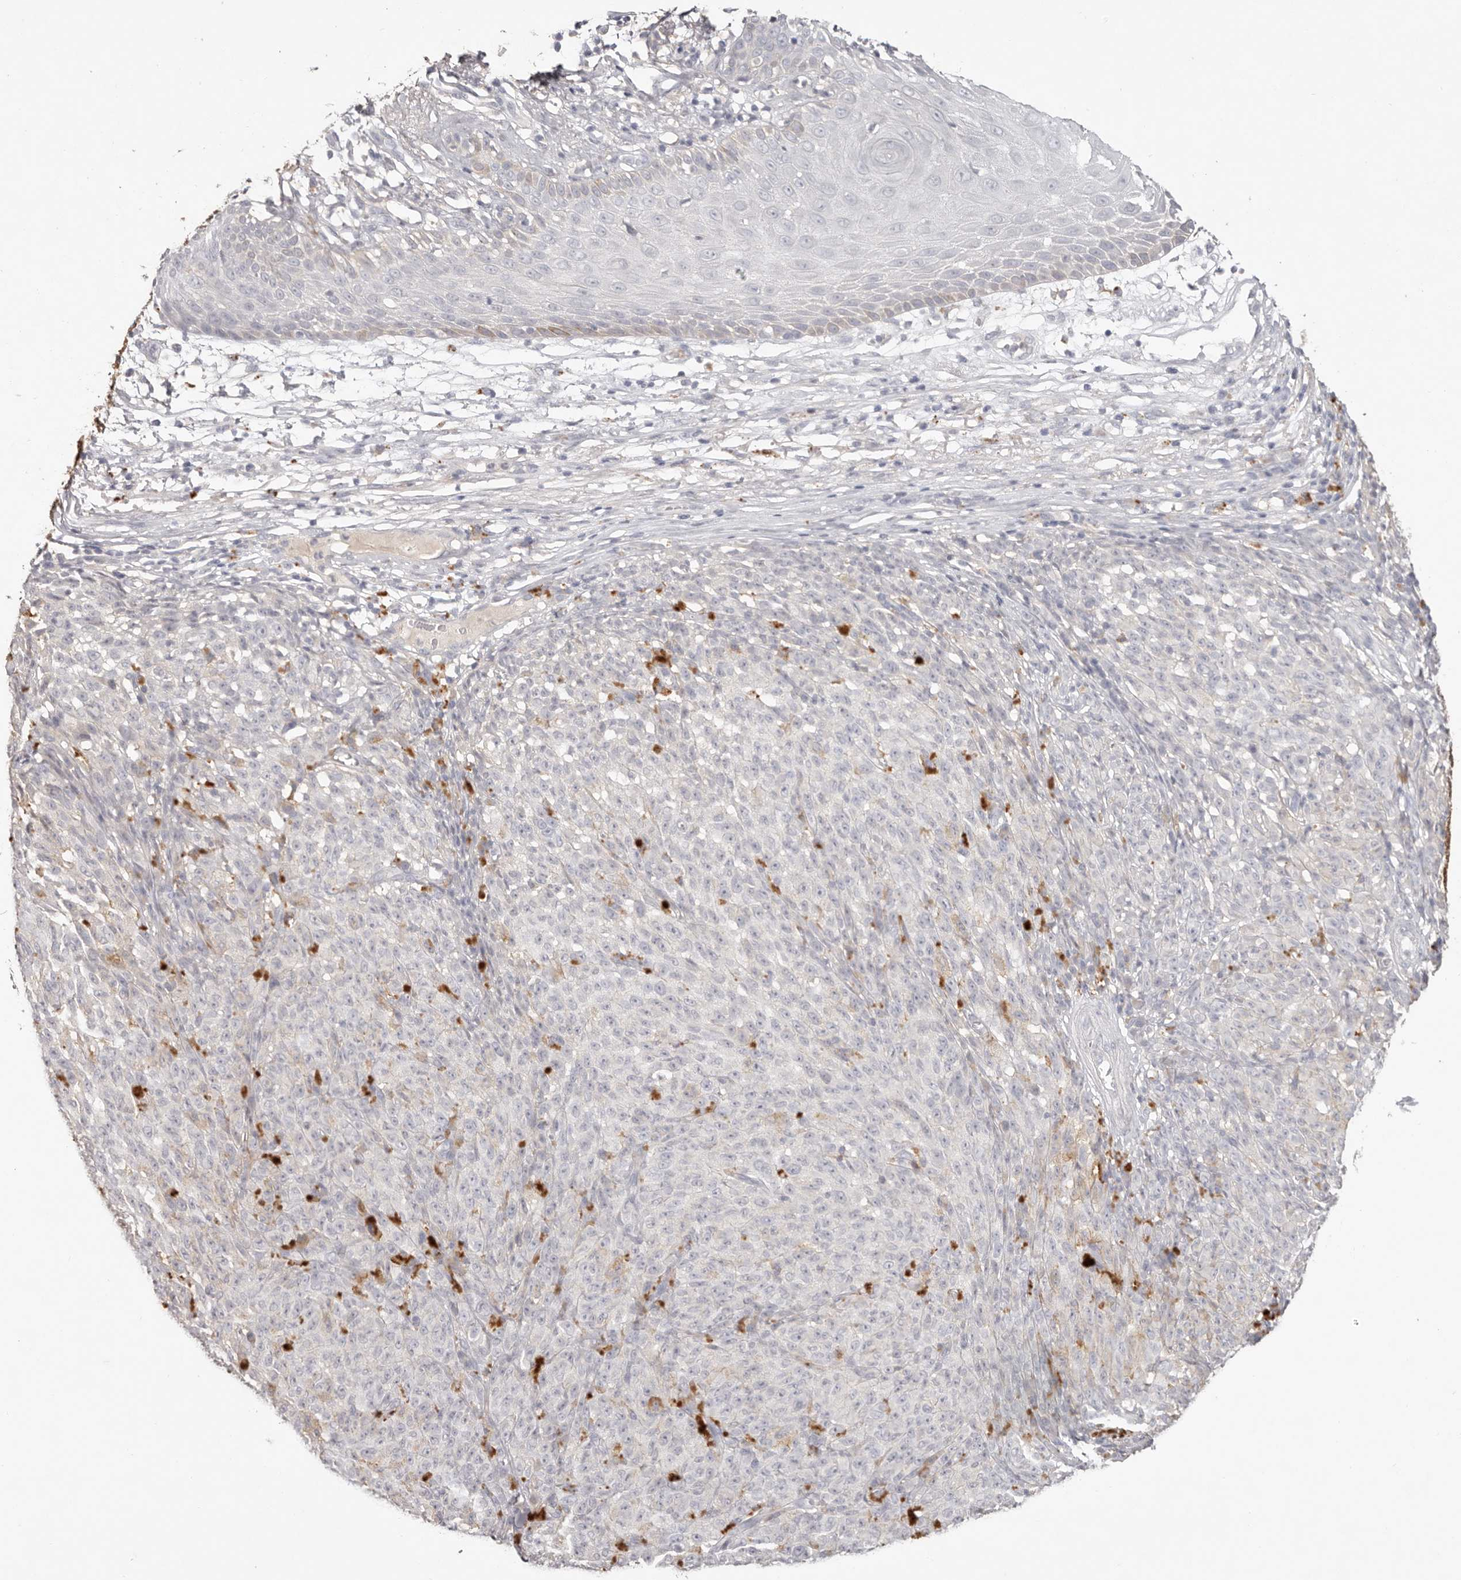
{"staining": {"intensity": "negative", "quantity": "none", "location": "none"}, "tissue": "melanoma", "cell_type": "Tumor cells", "image_type": "cancer", "snomed": [{"axis": "morphology", "description": "Malignant melanoma, NOS"}, {"axis": "topography", "description": "Skin"}], "caption": "A histopathology image of malignant melanoma stained for a protein displays no brown staining in tumor cells.", "gene": "SCUBE2", "patient": {"sex": "female", "age": 82}}